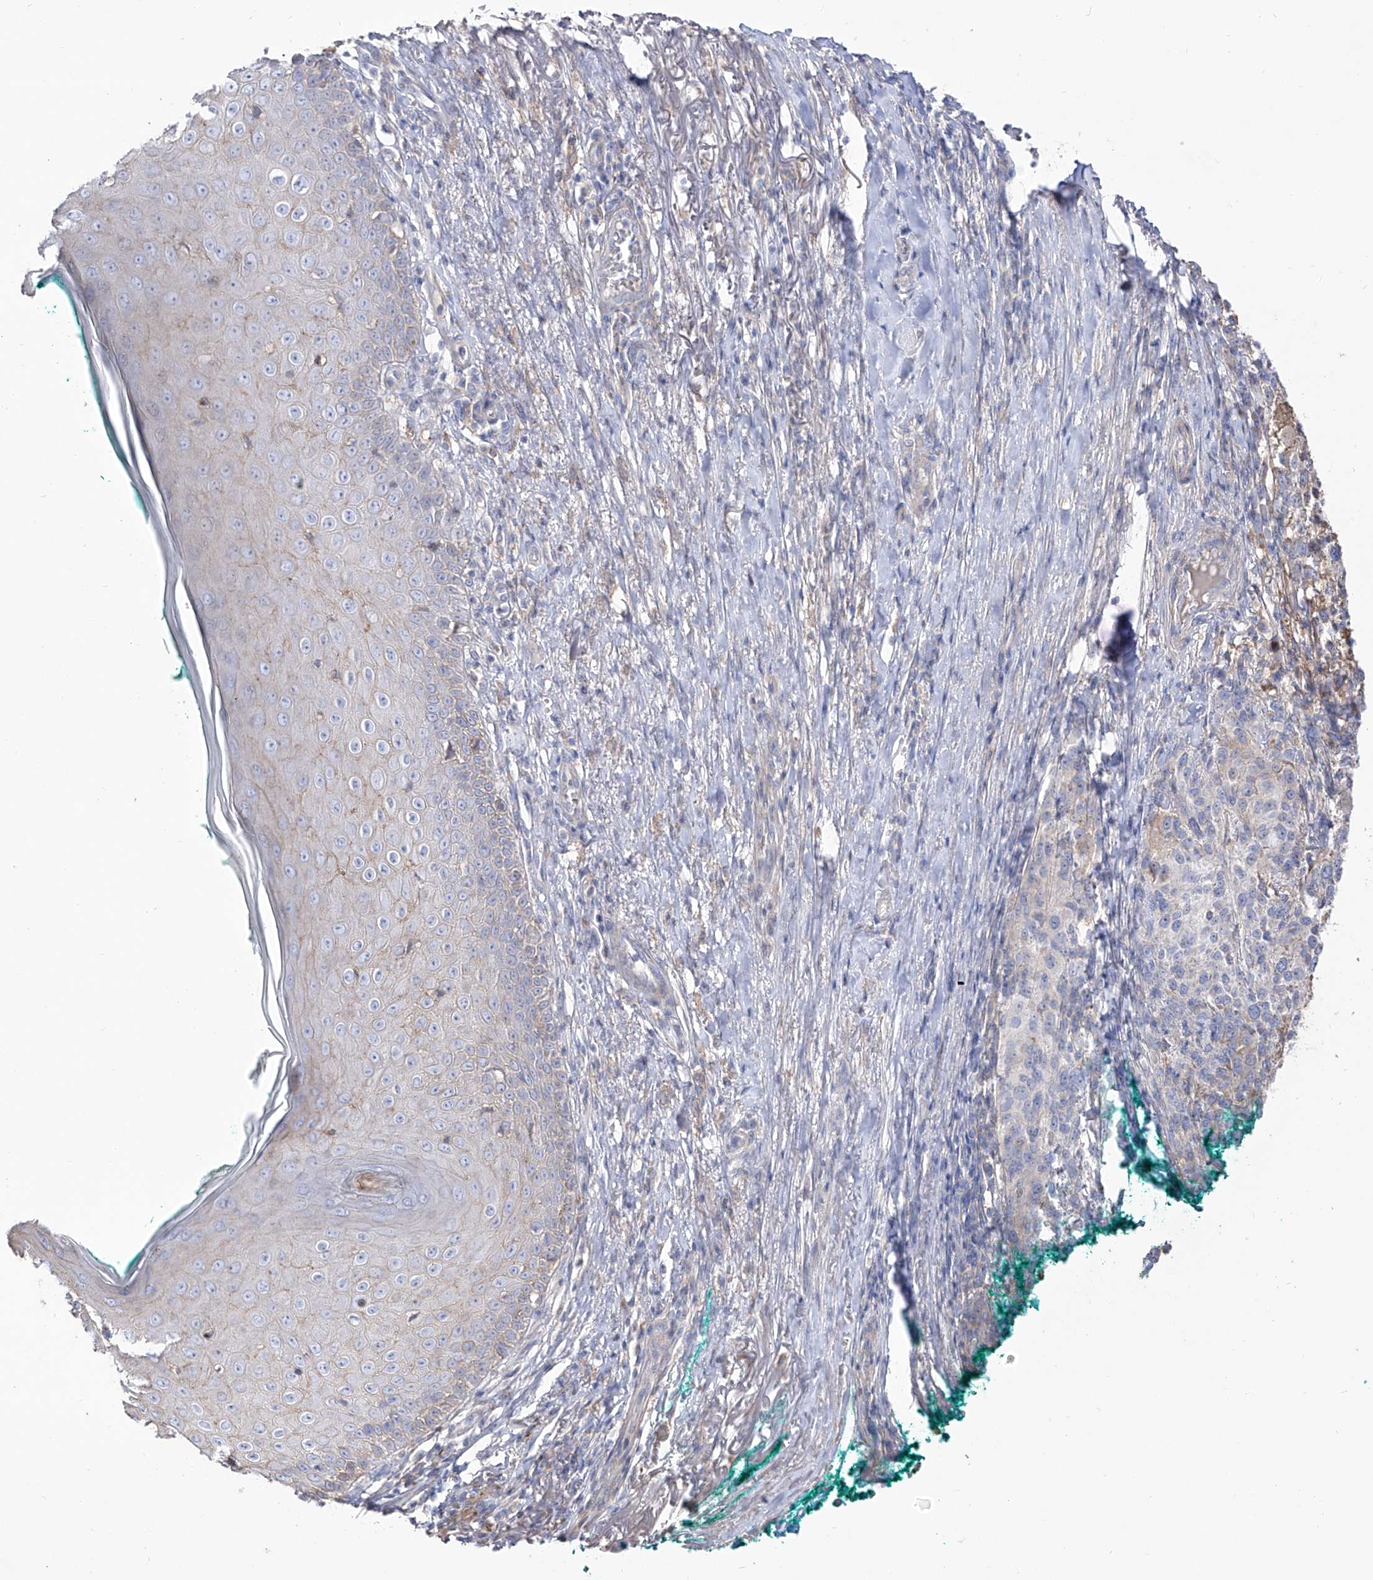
{"staining": {"intensity": "negative", "quantity": "none", "location": "none"}, "tissue": "melanoma", "cell_type": "Tumor cells", "image_type": "cancer", "snomed": [{"axis": "morphology", "description": "Necrosis, NOS"}, {"axis": "morphology", "description": "Malignant melanoma, NOS"}, {"axis": "topography", "description": "Skin"}], "caption": "This is an immunohistochemistry image of melanoma. There is no positivity in tumor cells.", "gene": "ZGRF1", "patient": {"sex": "female", "age": 87}}